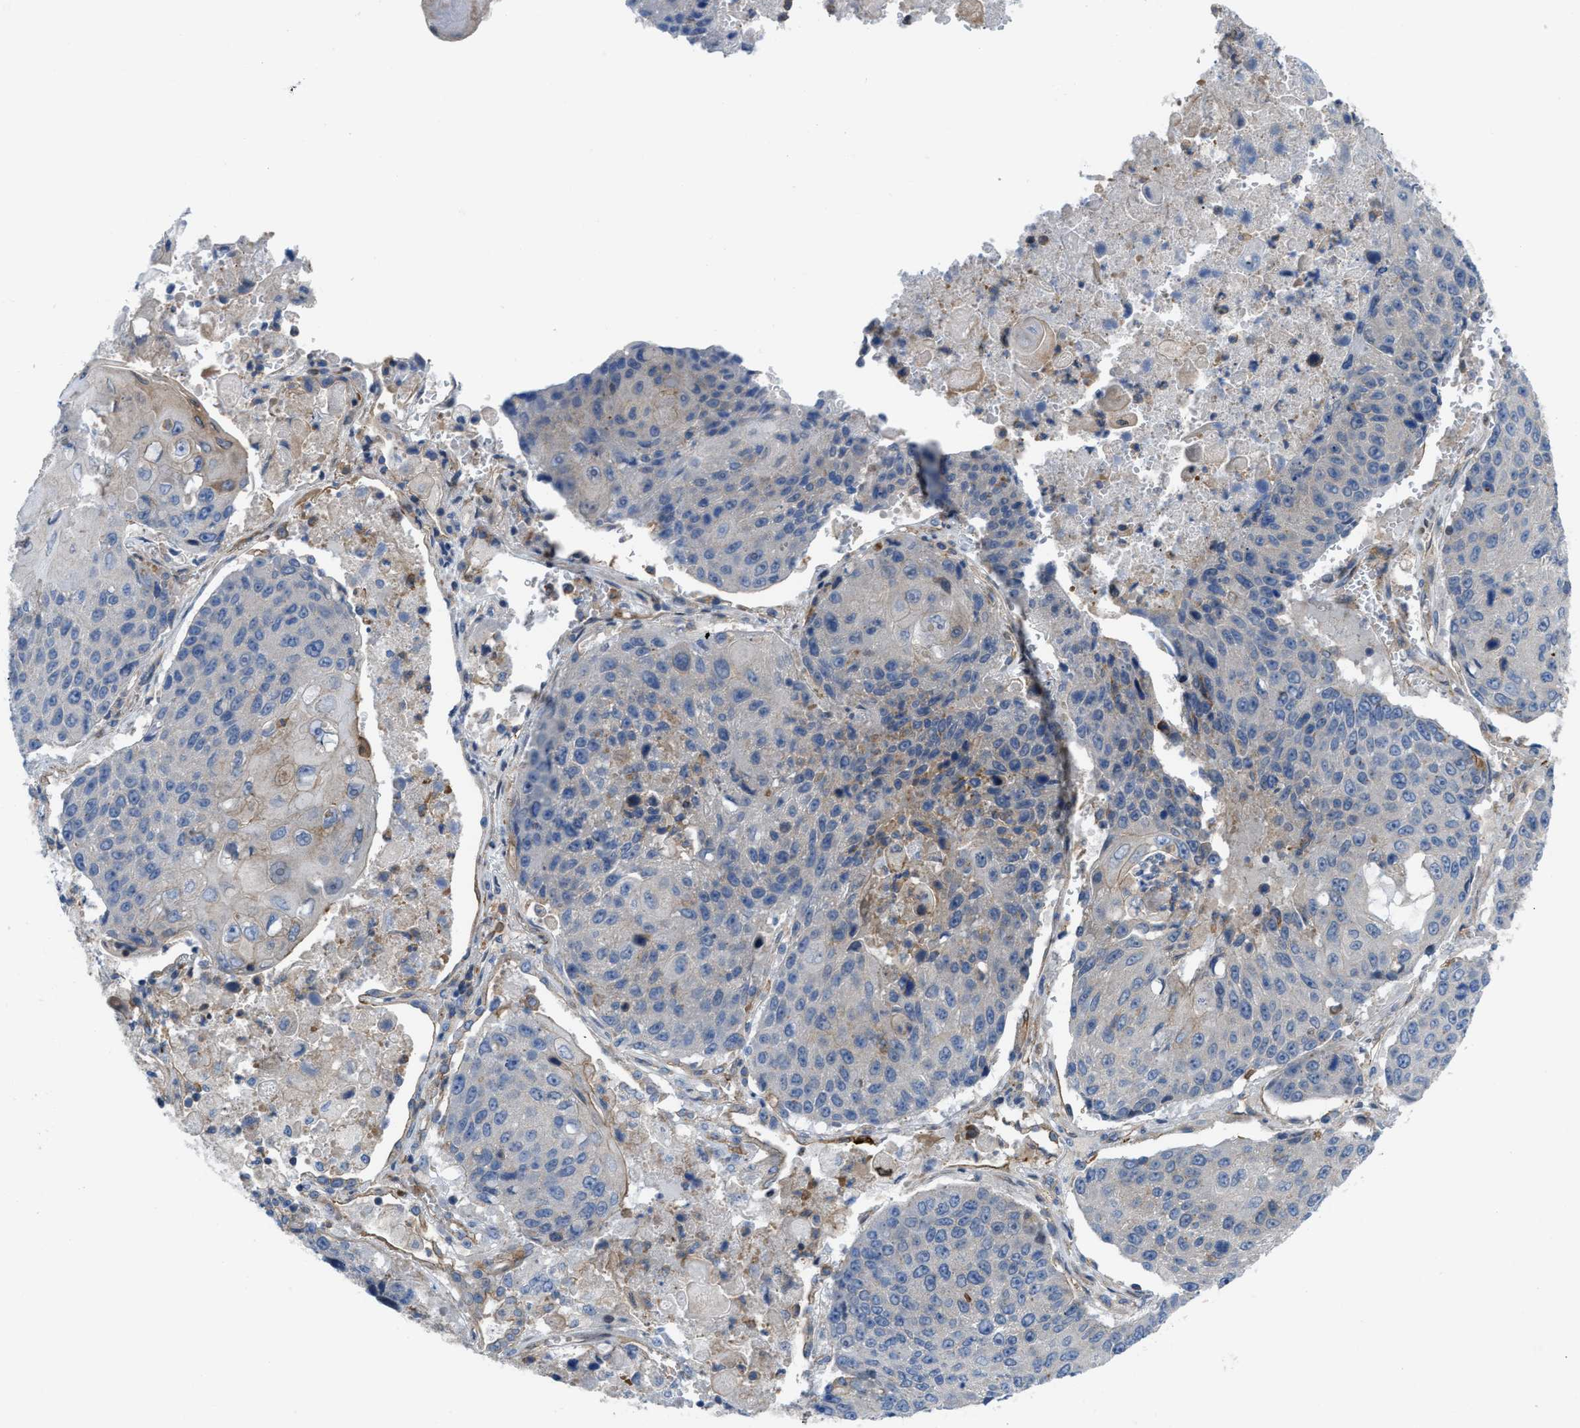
{"staining": {"intensity": "negative", "quantity": "none", "location": "none"}, "tissue": "lung cancer", "cell_type": "Tumor cells", "image_type": "cancer", "snomed": [{"axis": "morphology", "description": "Squamous cell carcinoma, NOS"}, {"axis": "topography", "description": "Lung"}], "caption": "IHC histopathology image of neoplastic tissue: lung cancer stained with DAB shows no significant protein staining in tumor cells. The staining is performed using DAB (3,3'-diaminobenzidine) brown chromogen with nuclei counter-stained in using hematoxylin.", "gene": "MYO18A", "patient": {"sex": "male", "age": 61}}